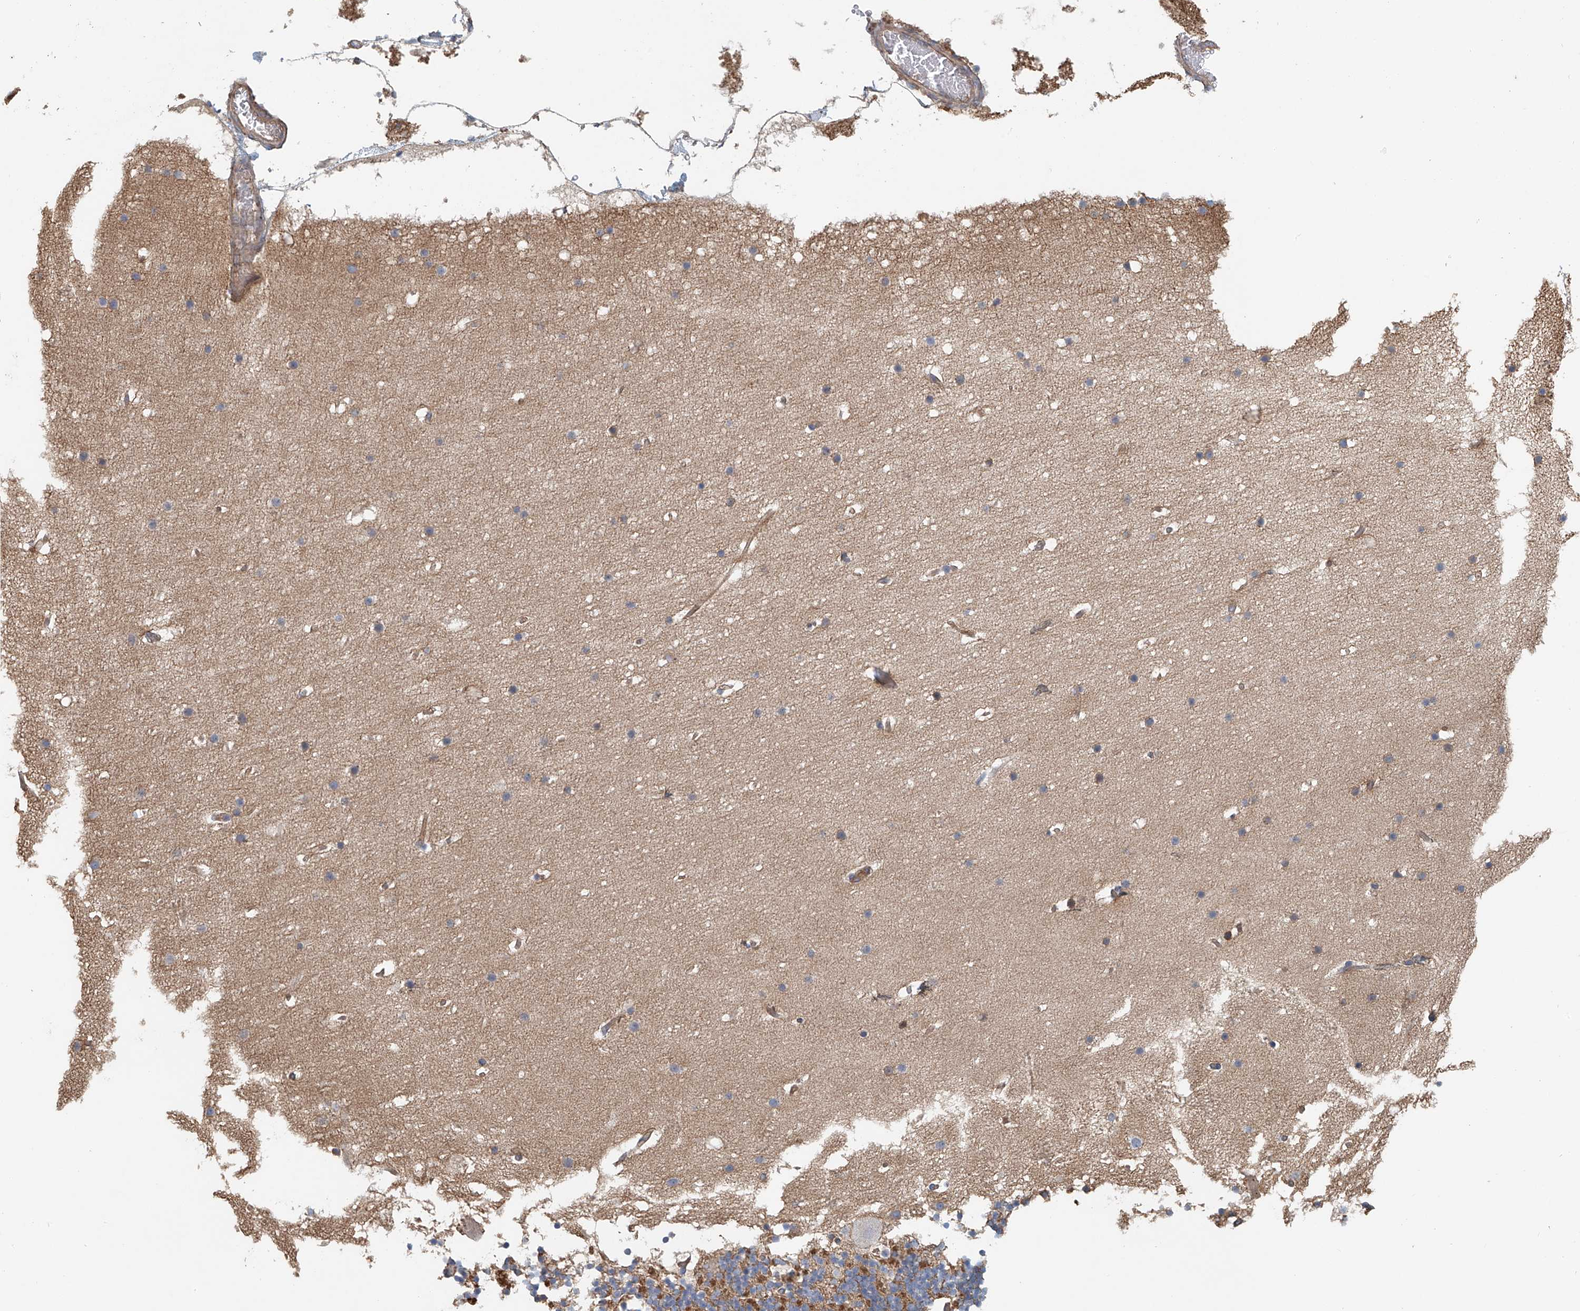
{"staining": {"intensity": "moderate", "quantity": "25%-75%", "location": "cytoplasmic/membranous"}, "tissue": "cerebellum", "cell_type": "Cells in granular layer", "image_type": "normal", "snomed": [{"axis": "morphology", "description": "Normal tissue, NOS"}, {"axis": "topography", "description": "Cerebellum"}], "caption": "This micrograph displays immunohistochemistry (IHC) staining of normal cerebellum, with medium moderate cytoplasmic/membranous expression in approximately 25%-75% of cells in granular layer.", "gene": "FRYL", "patient": {"sex": "male", "age": 57}}